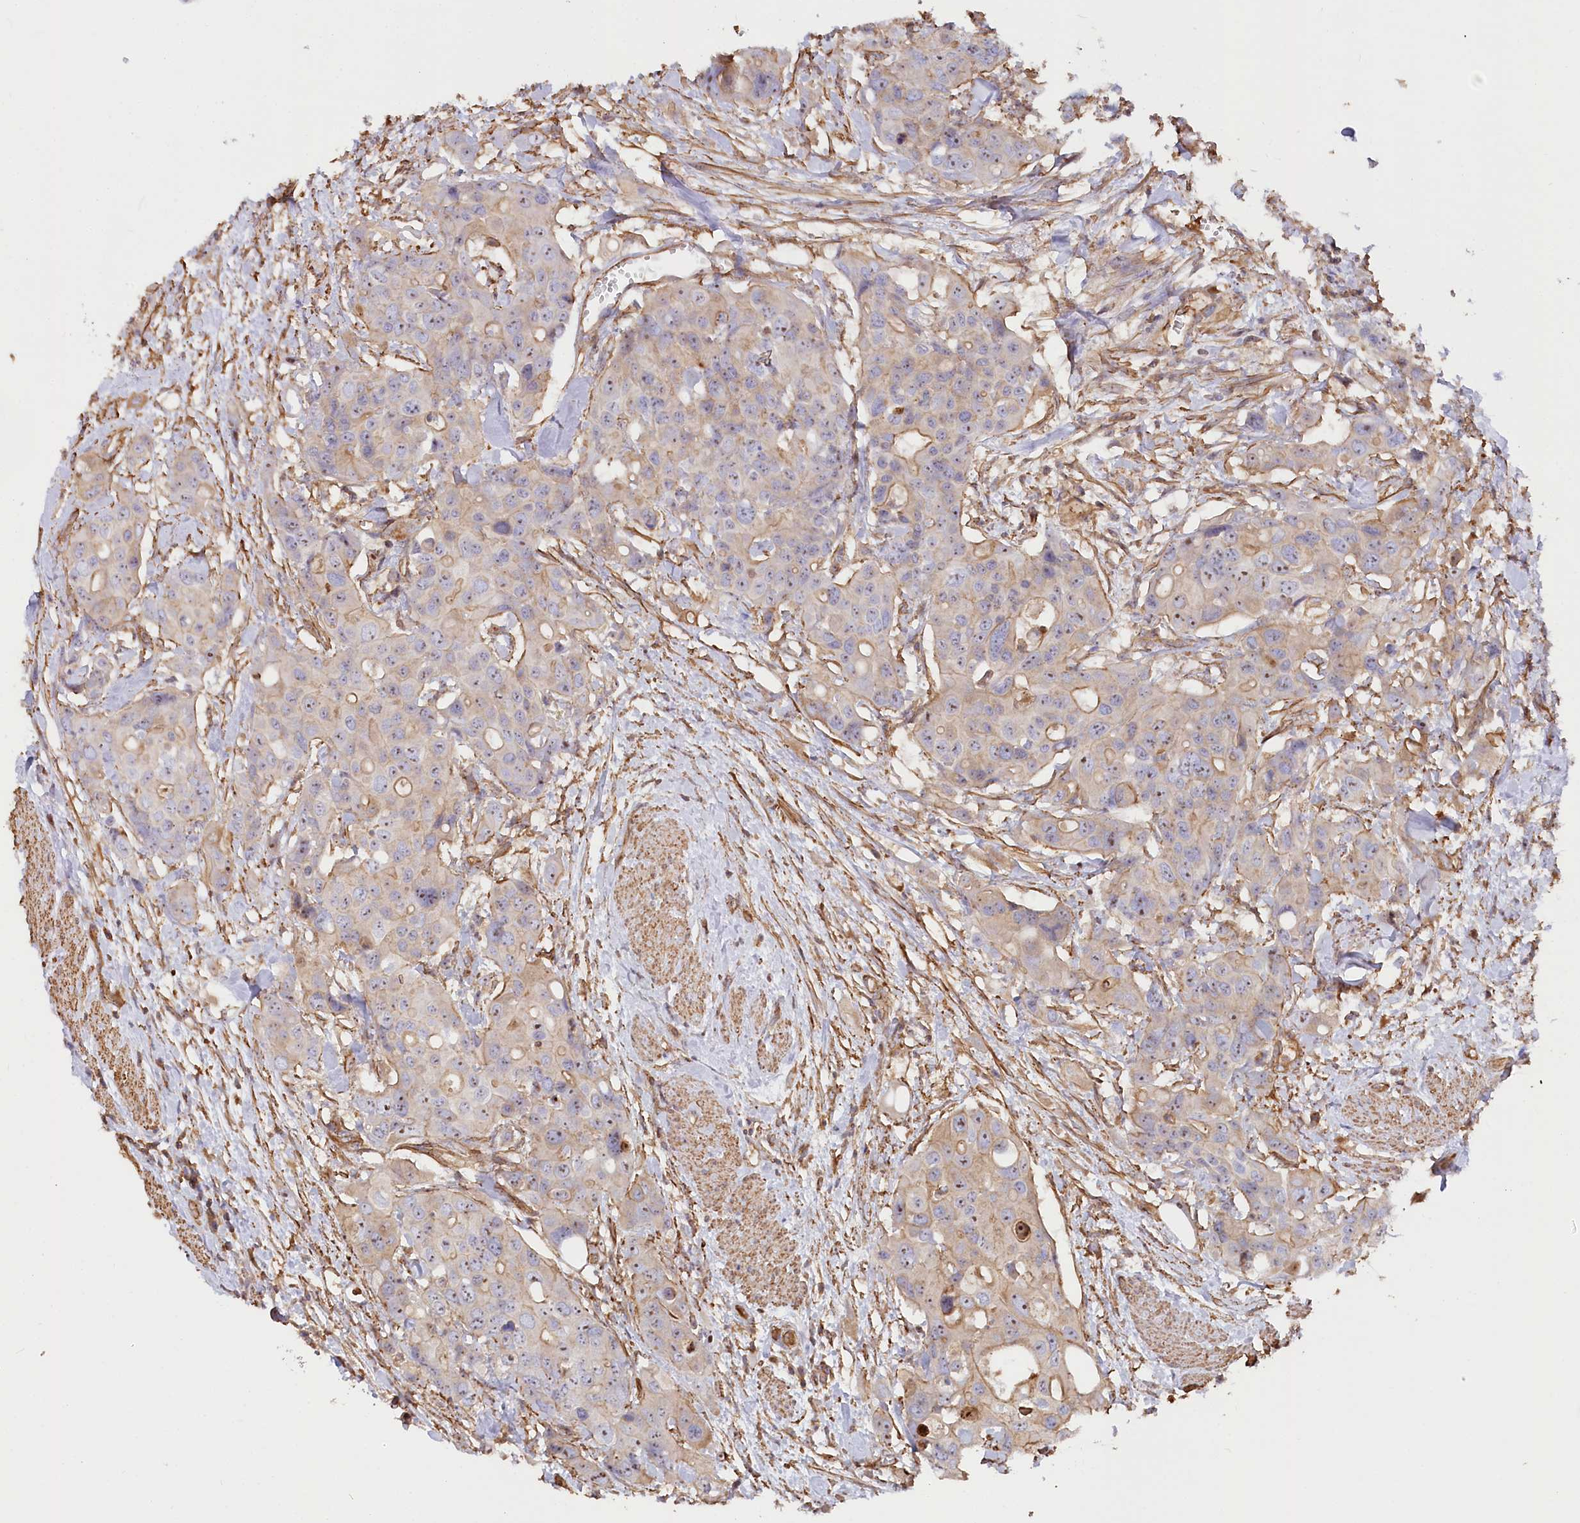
{"staining": {"intensity": "moderate", "quantity": "25%-75%", "location": "cytoplasmic/membranous"}, "tissue": "colorectal cancer", "cell_type": "Tumor cells", "image_type": "cancer", "snomed": [{"axis": "morphology", "description": "Adenocarcinoma, NOS"}, {"axis": "topography", "description": "Colon"}], "caption": "A brown stain labels moderate cytoplasmic/membranous staining of a protein in colorectal cancer (adenocarcinoma) tumor cells.", "gene": "WDR36", "patient": {"sex": "male", "age": 77}}